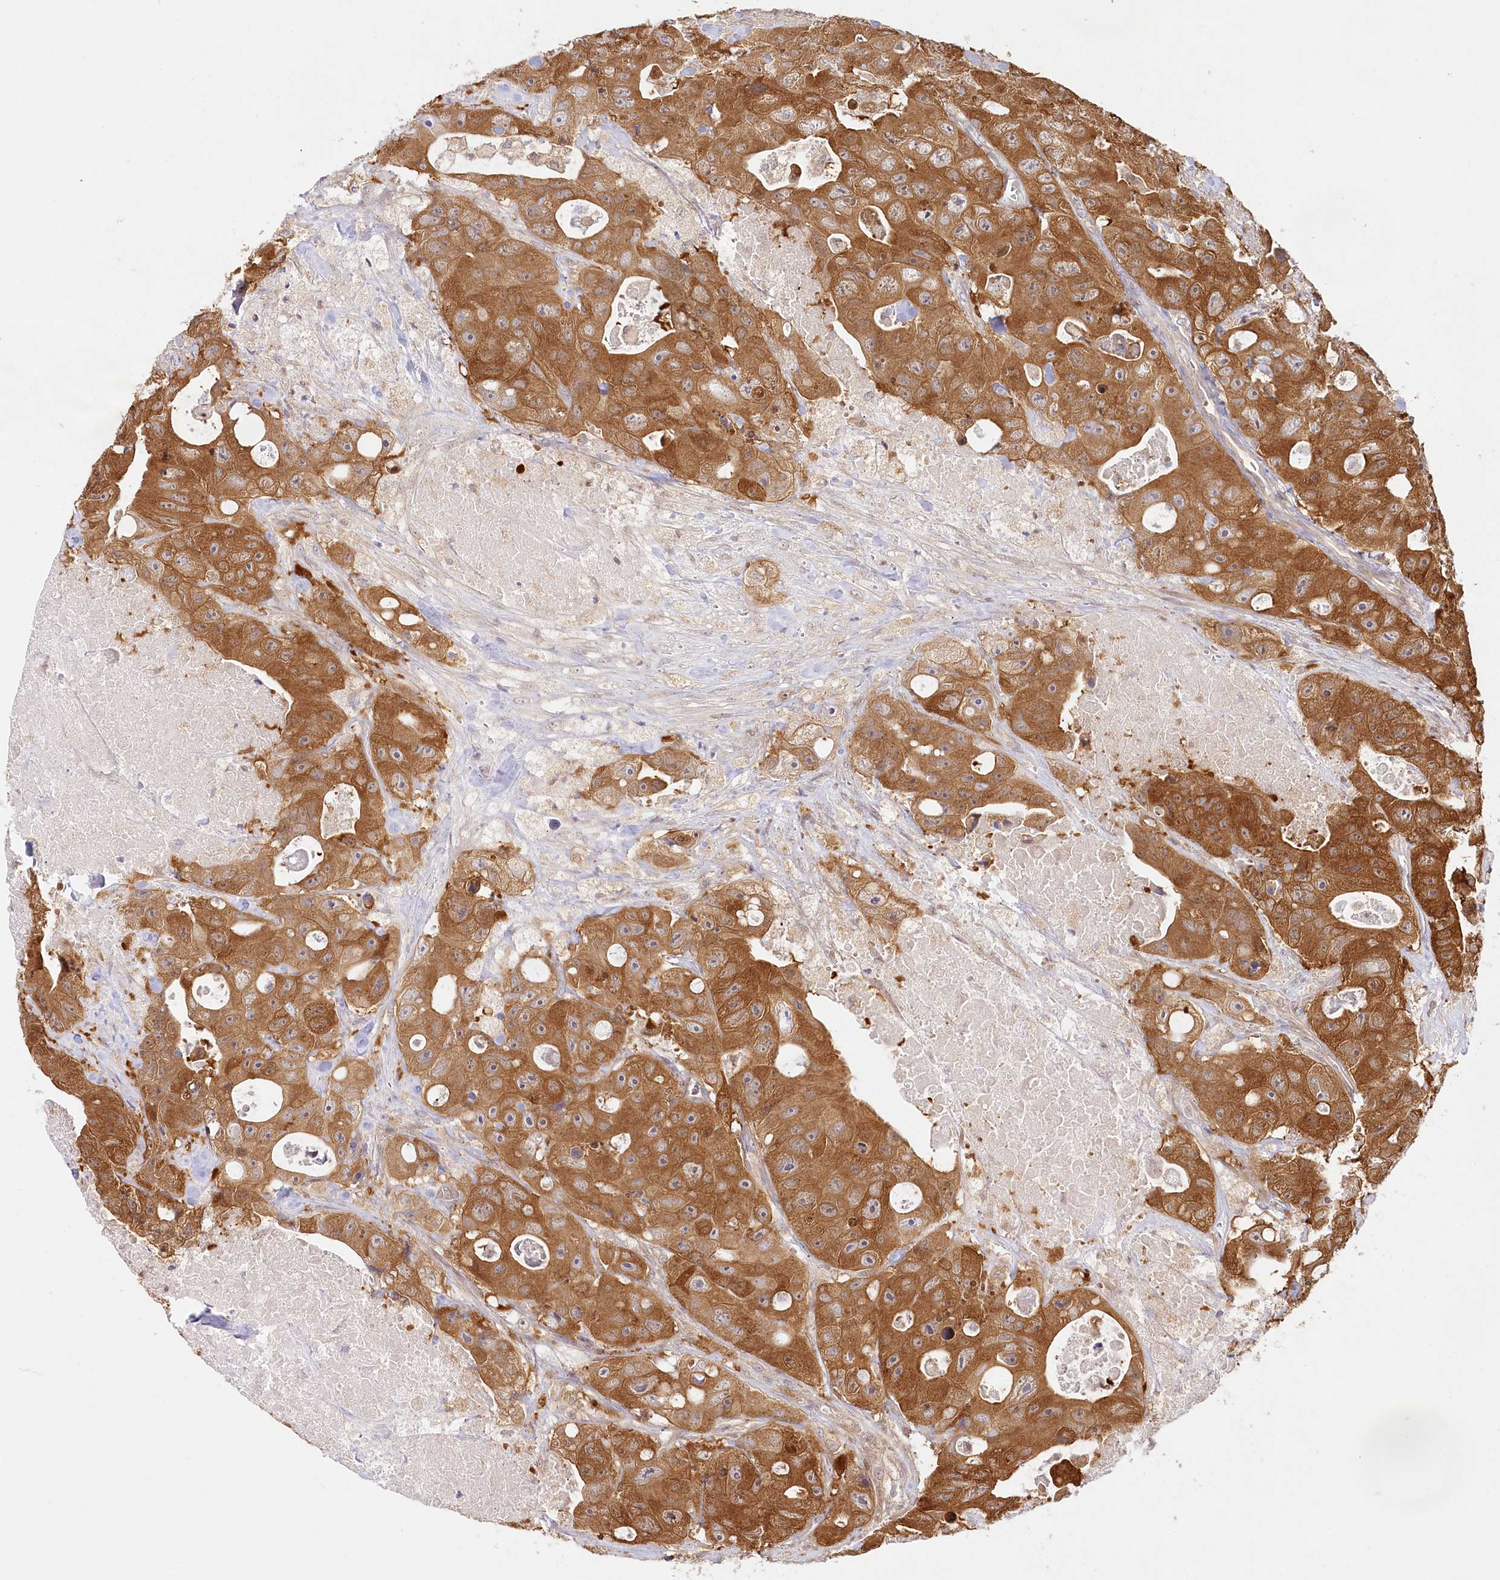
{"staining": {"intensity": "moderate", "quantity": ">75%", "location": "cytoplasmic/membranous"}, "tissue": "colorectal cancer", "cell_type": "Tumor cells", "image_type": "cancer", "snomed": [{"axis": "morphology", "description": "Adenocarcinoma, NOS"}, {"axis": "topography", "description": "Colon"}], "caption": "Moderate cytoplasmic/membranous protein positivity is present in approximately >75% of tumor cells in colorectal adenocarcinoma. (Stains: DAB (3,3'-diaminobenzidine) in brown, nuclei in blue, Microscopy: brightfield microscopy at high magnification).", "gene": "INPP4B", "patient": {"sex": "female", "age": 46}}